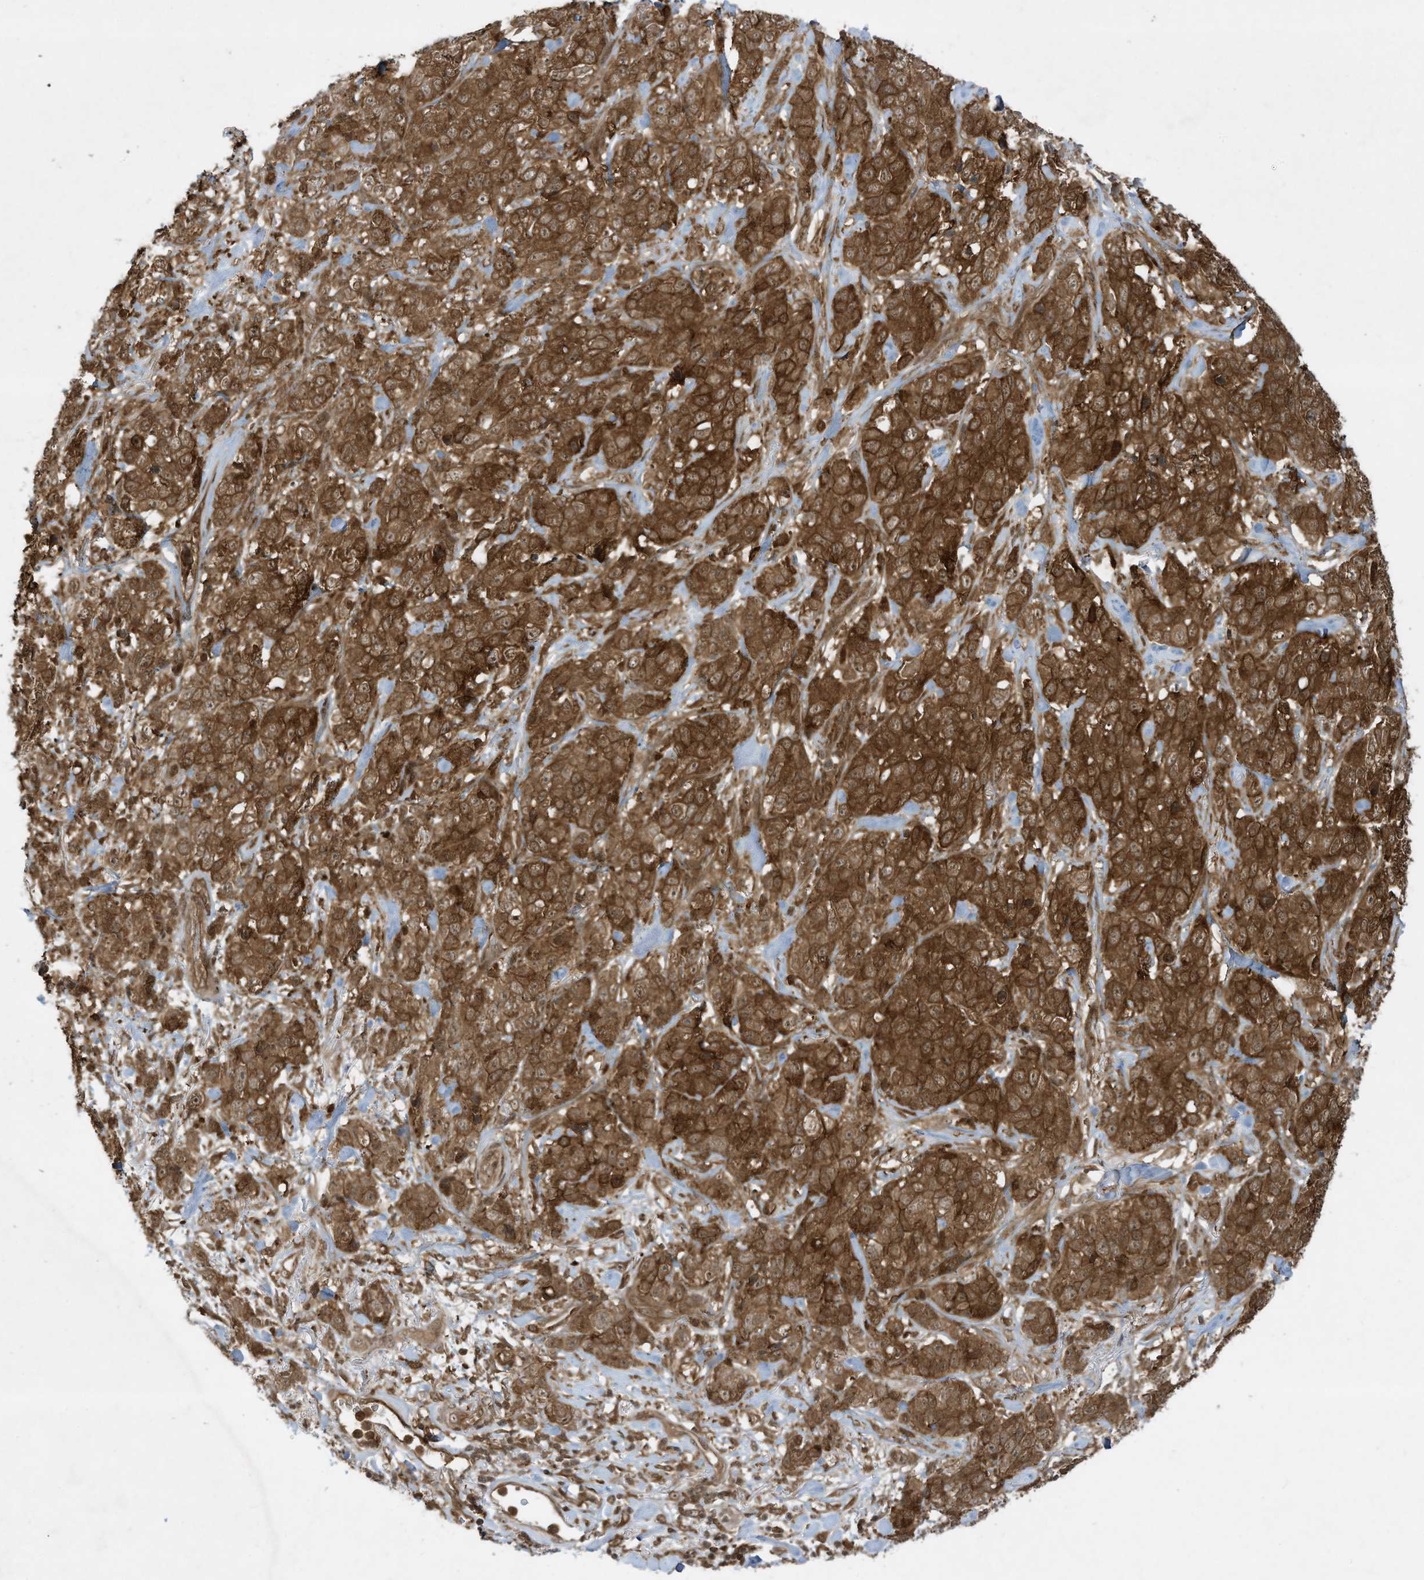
{"staining": {"intensity": "strong", "quantity": ">75%", "location": "cytoplasmic/membranous"}, "tissue": "stomach cancer", "cell_type": "Tumor cells", "image_type": "cancer", "snomed": [{"axis": "morphology", "description": "Adenocarcinoma, NOS"}, {"axis": "topography", "description": "Stomach"}], "caption": "Human stomach cancer stained for a protein (brown) reveals strong cytoplasmic/membranous positive expression in approximately >75% of tumor cells.", "gene": "CERT1", "patient": {"sex": "male", "age": 48}}